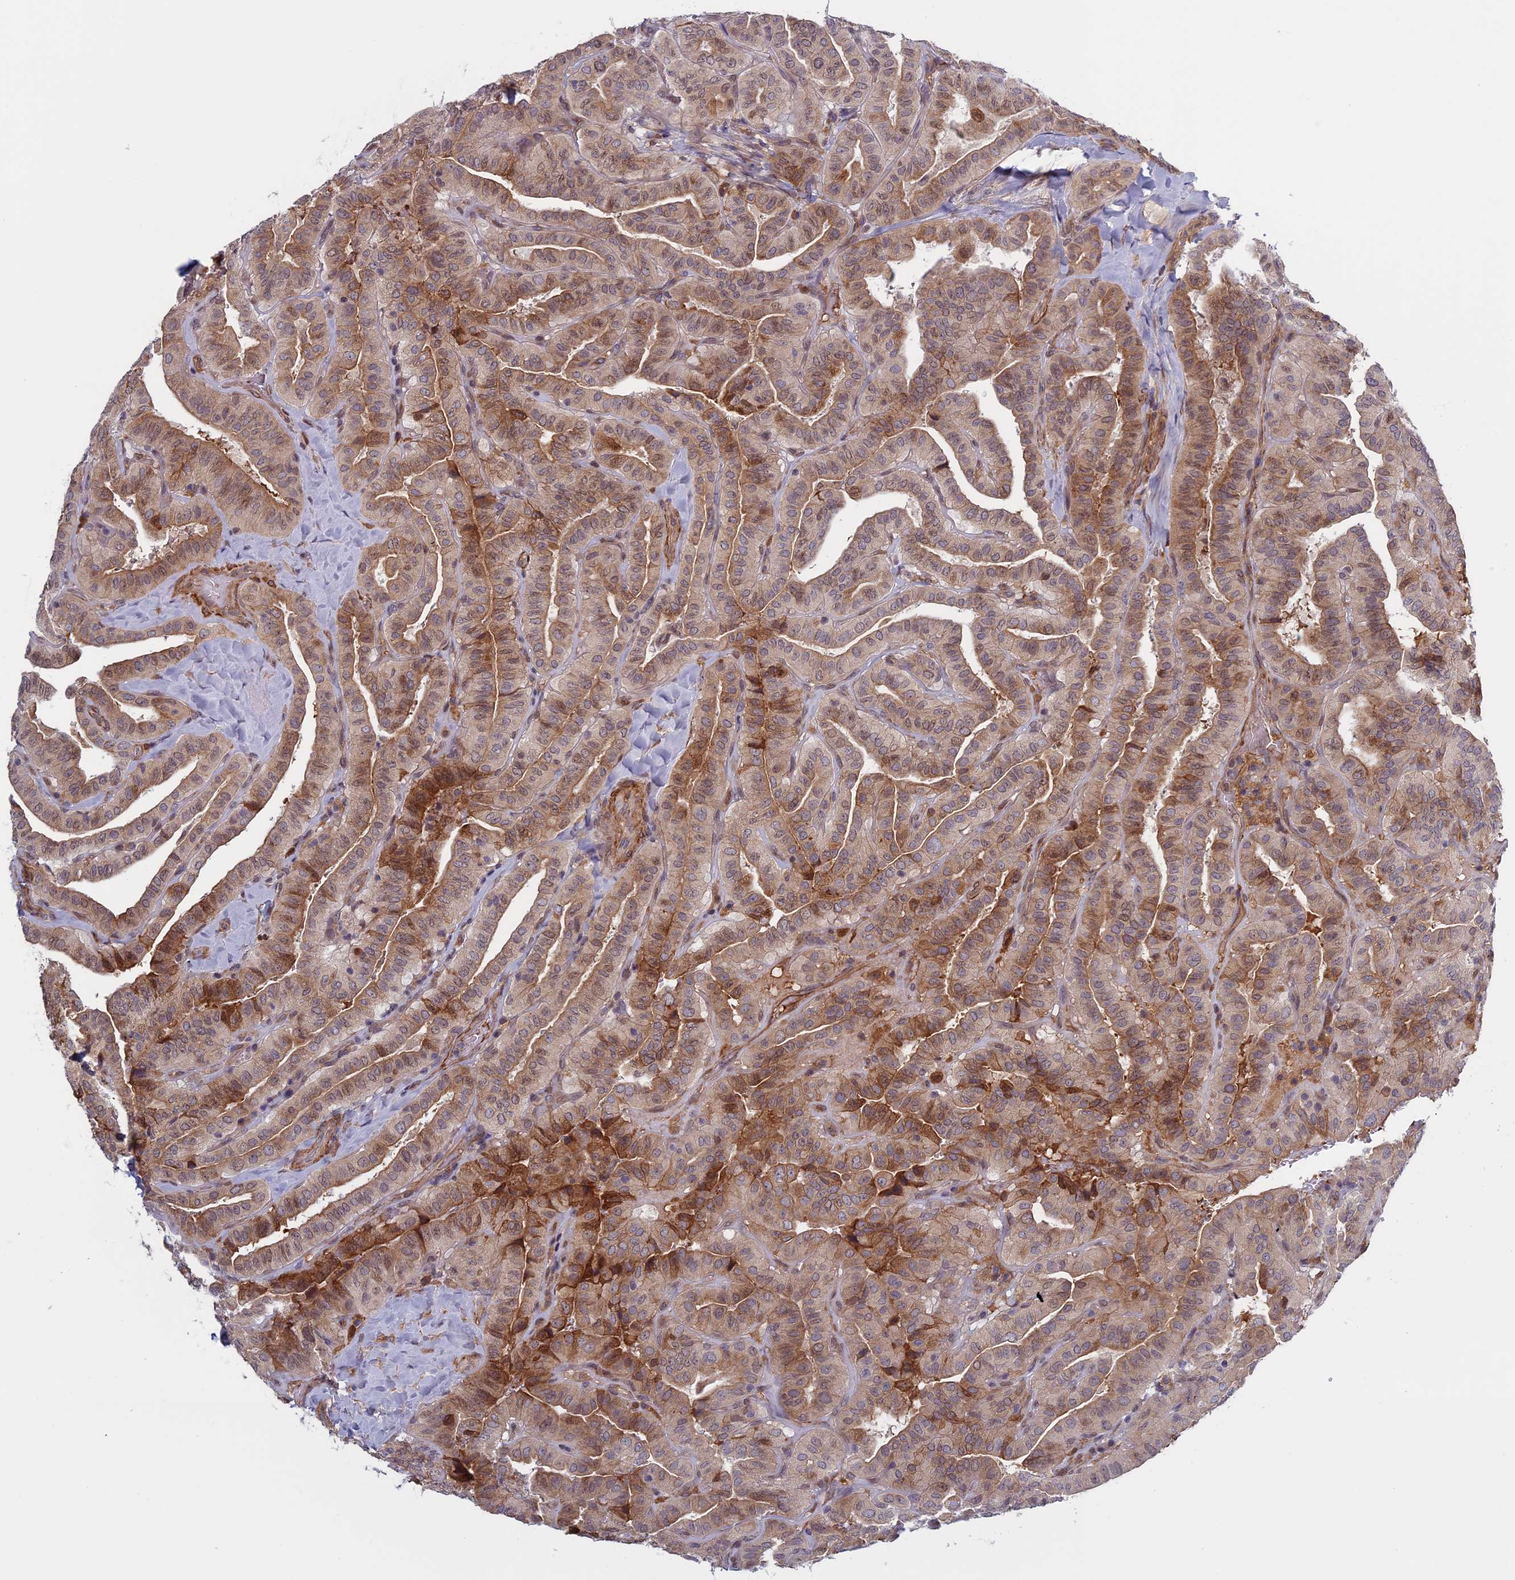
{"staining": {"intensity": "moderate", "quantity": ">75%", "location": "cytoplasmic/membranous"}, "tissue": "thyroid cancer", "cell_type": "Tumor cells", "image_type": "cancer", "snomed": [{"axis": "morphology", "description": "Papillary adenocarcinoma, NOS"}, {"axis": "topography", "description": "Thyroid gland"}], "caption": "Moderate cytoplasmic/membranous expression is appreciated in about >75% of tumor cells in thyroid cancer (papillary adenocarcinoma). (DAB IHC, brown staining for protein, blue staining for nuclei).", "gene": "FADS1", "patient": {"sex": "male", "age": 77}}